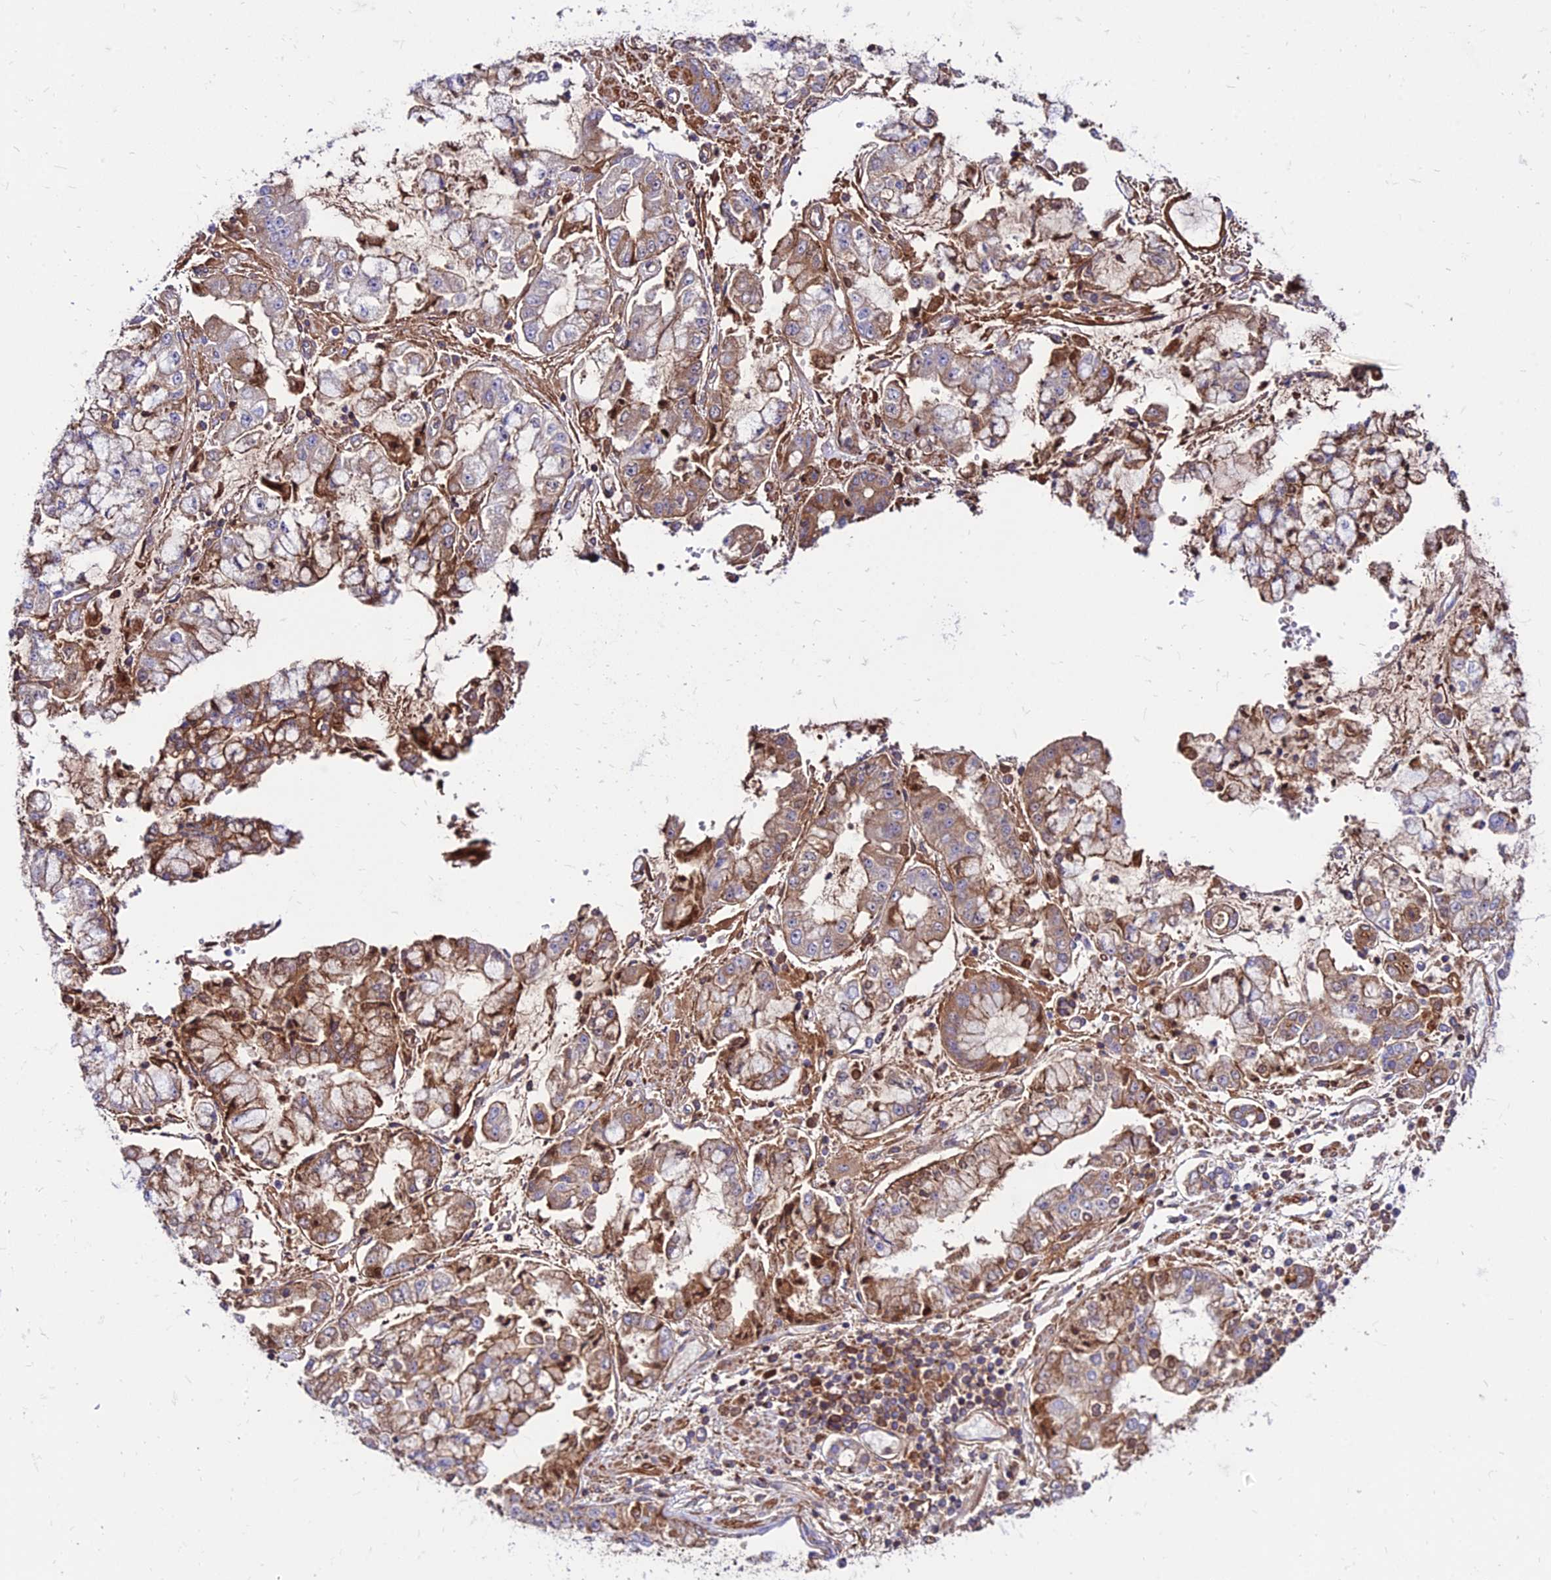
{"staining": {"intensity": "moderate", "quantity": "25%-75%", "location": "cytoplasmic/membranous"}, "tissue": "stomach cancer", "cell_type": "Tumor cells", "image_type": "cancer", "snomed": [{"axis": "morphology", "description": "Adenocarcinoma, NOS"}, {"axis": "topography", "description": "Stomach"}], "caption": "IHC staining of adenocarcinoma (stomach), which shows medium levels of moderate cytoplasmic/membranous expression in about 25%-75% of tumor cells indicating moderate cytoplasmic/membranous protein positivity. The staining was performed using DAB (3,3'-diaminobenzidine) (brown) for protein detection and nuclei were counterstained in hematoxylin (blue).", "gene": "PYM1", "patient": {"sex": "male", "age": 76}}